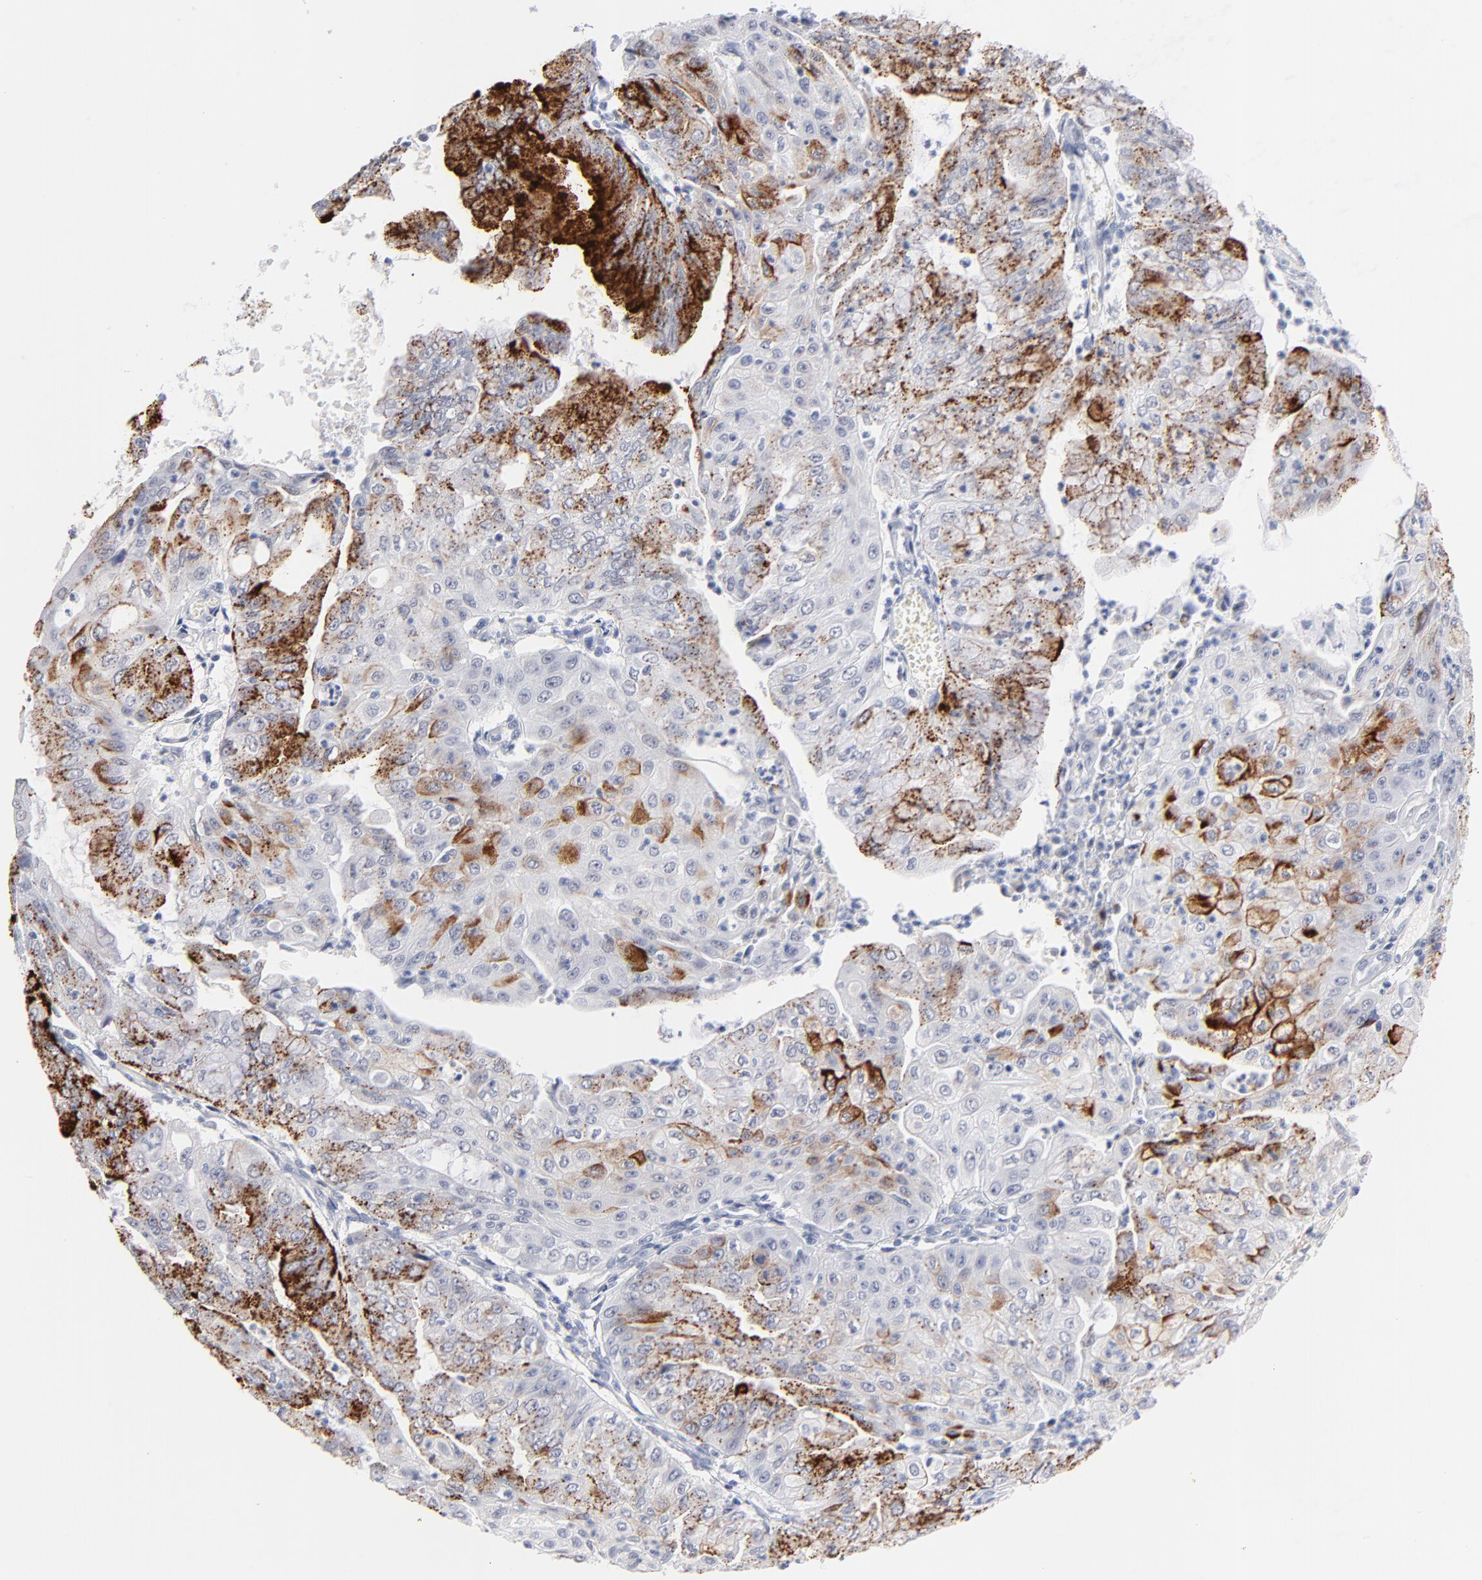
{"staining": {"intensity": "strong", "quantity": "<25%", "location": "cytoplasmic/membranous"}, "tissue": "endometrial cancer", "cell_type": "Tumor cells", "image_type": "cancer", "snomed": [{"axis": "morphology", "description": "Adenocarcinoma, NOS"}, {"axis": "topography", "description": "Endometrium"}], "caption": "Protein expression by immunohistochemistry exhibits strong cytoplasmic/membranous expression in approximately <25% of tumor cells in adenocarcinoma (endometrial). Nuclei are stained in blue.", "gene": "KHNYN", "patient": {"sex": "female", "age": 79}}